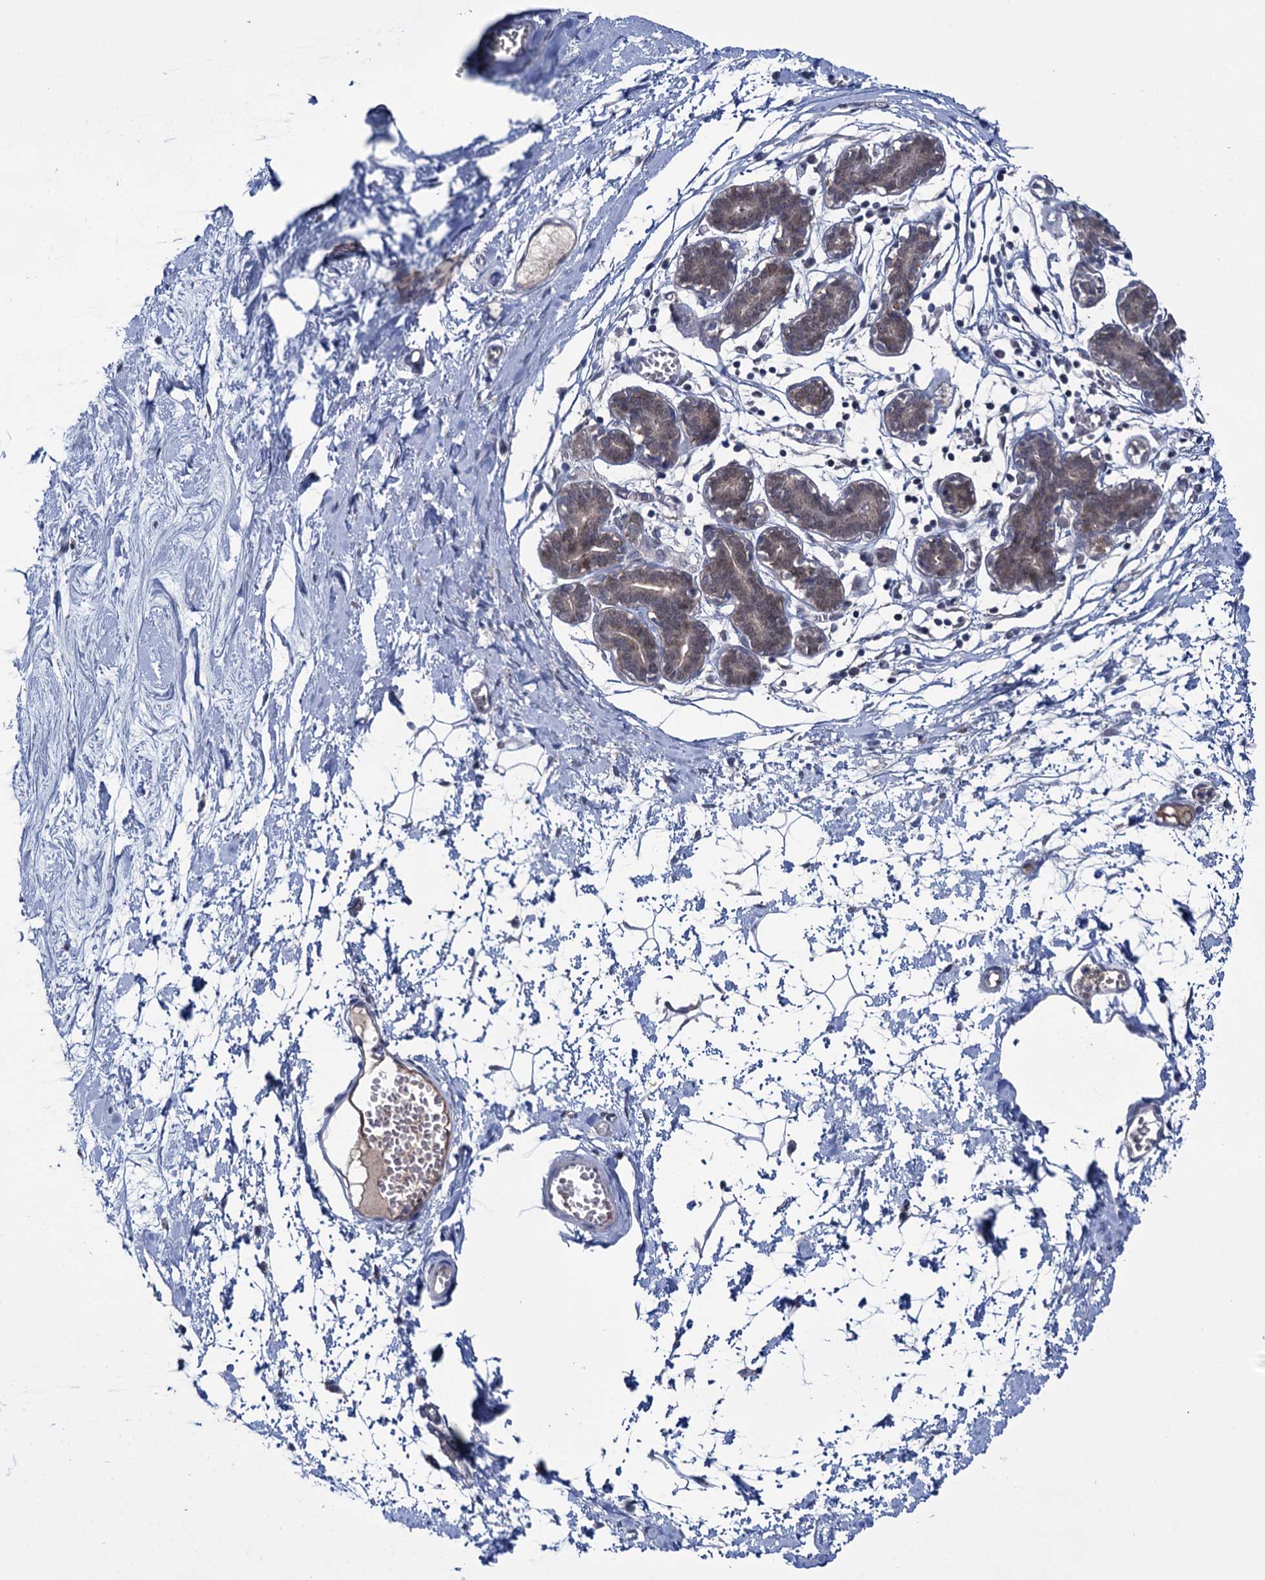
{"staining": {"intensity": "negative", "quantity": "none", "location": "none"}, "tissue": "breast", "cell_type": "Adipocytes", "image_type": "normal", "snomed": [{"axis": "morphology", "description": "Normal tissue, NOS"}, {"axis": "topography", "description": "Breast"}], "caption": "Immunohistochemistry (IHC) micrograph of unremarkable human breast stained for a protein (brown), which exhibits no staining in adipocytes.", "gene": "GLO1", "patient": {"sex": "female", "age": 27}}